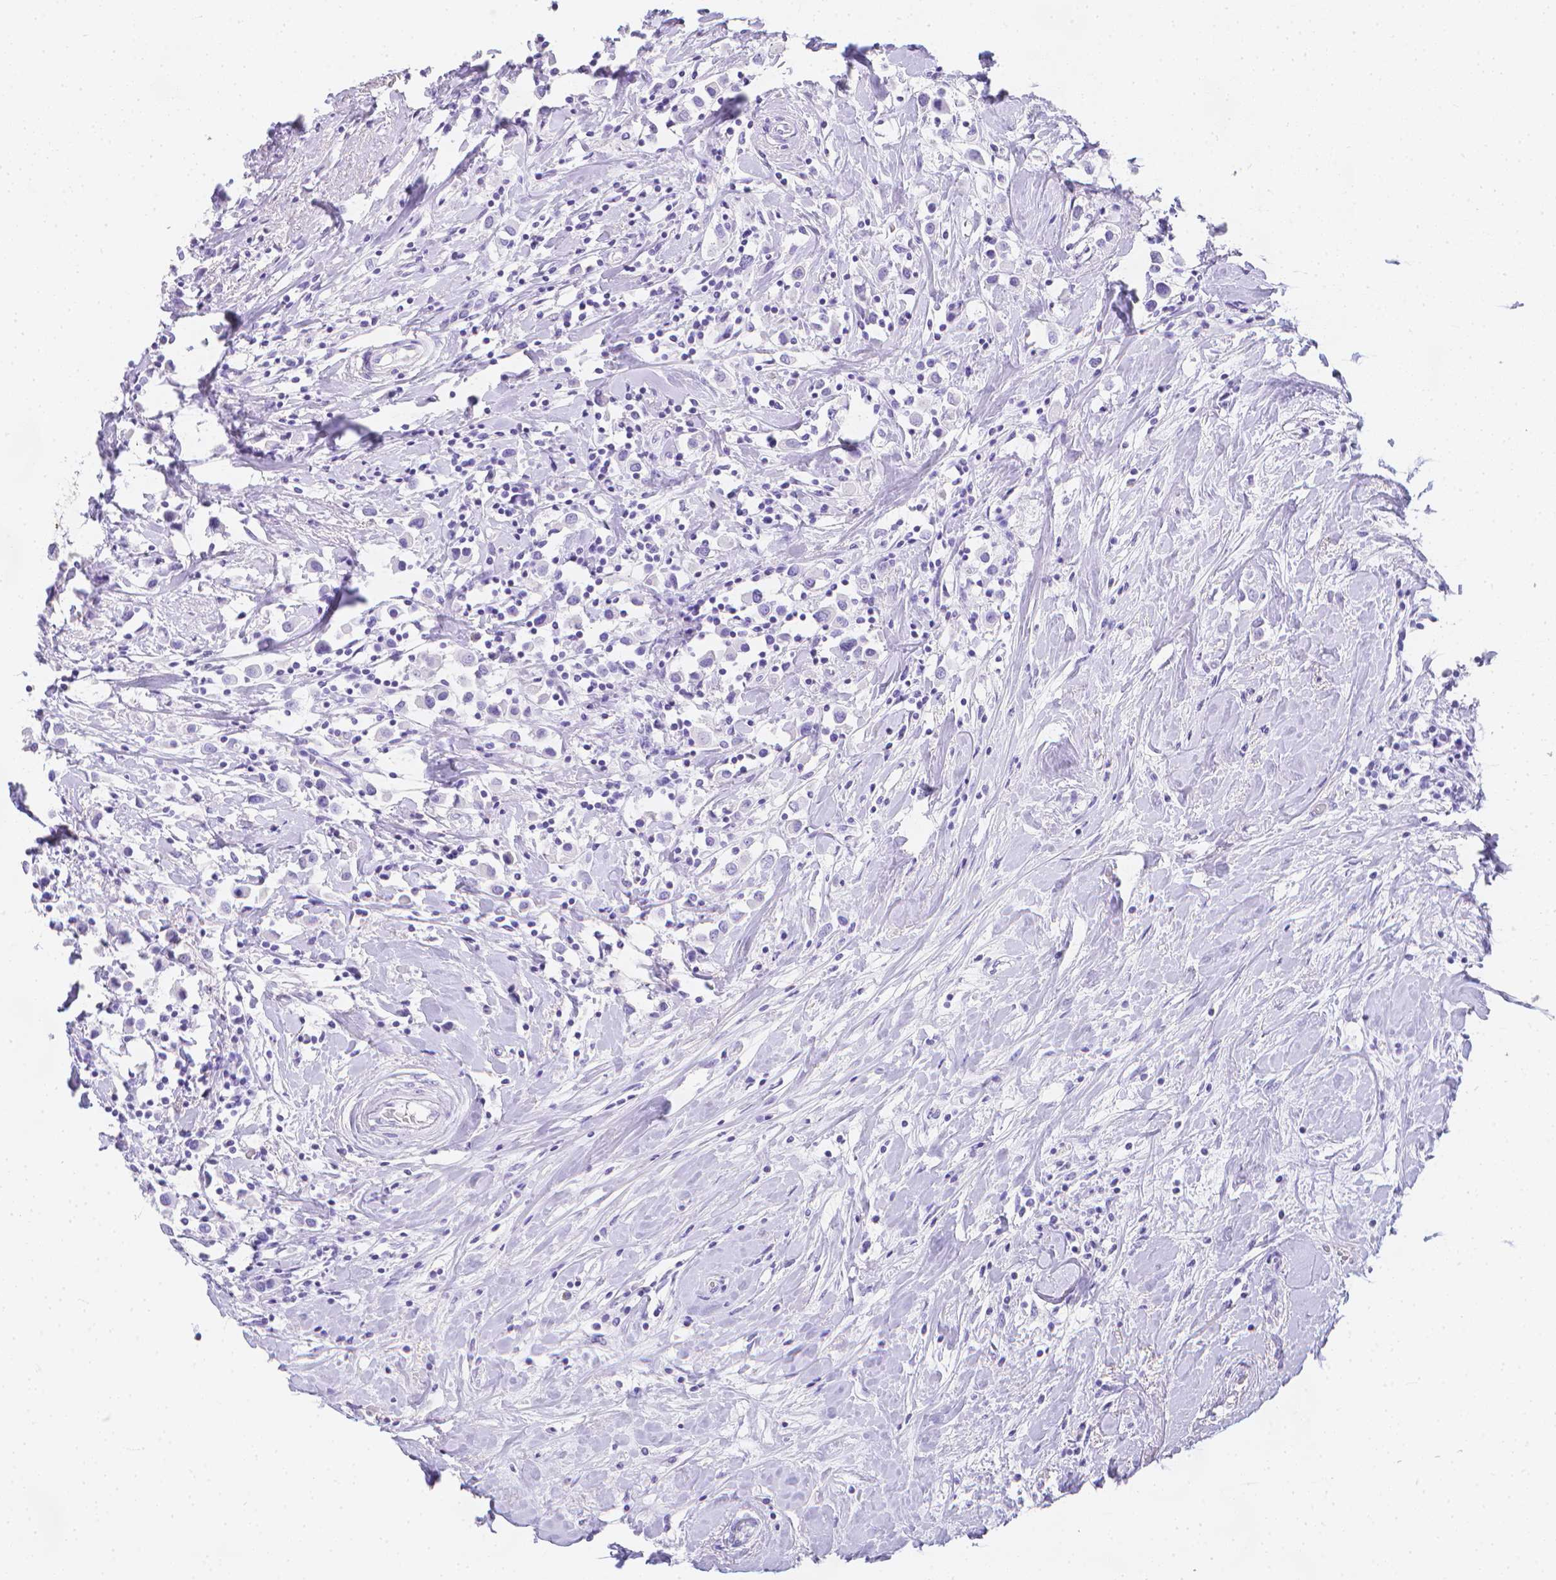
{"staining": {"intensity": "negative", "quantity": "none", "location": "none"}, "tissue": "breast cancer", "cell_type": "Tumor cells", "image_type": "cancer", "snomed": [{"axis": "morphology", "description": "Duct carcinoma"}, {"axis": "topography", "description": "Breast"}], "caption": "An immunohistochemistry (IHC) micrograph of breast cancer is shown. There is no staining in tumor cells of breast cancer.", "gene": "LGALS4", "patient": {"sex": "female", "age": 61}}